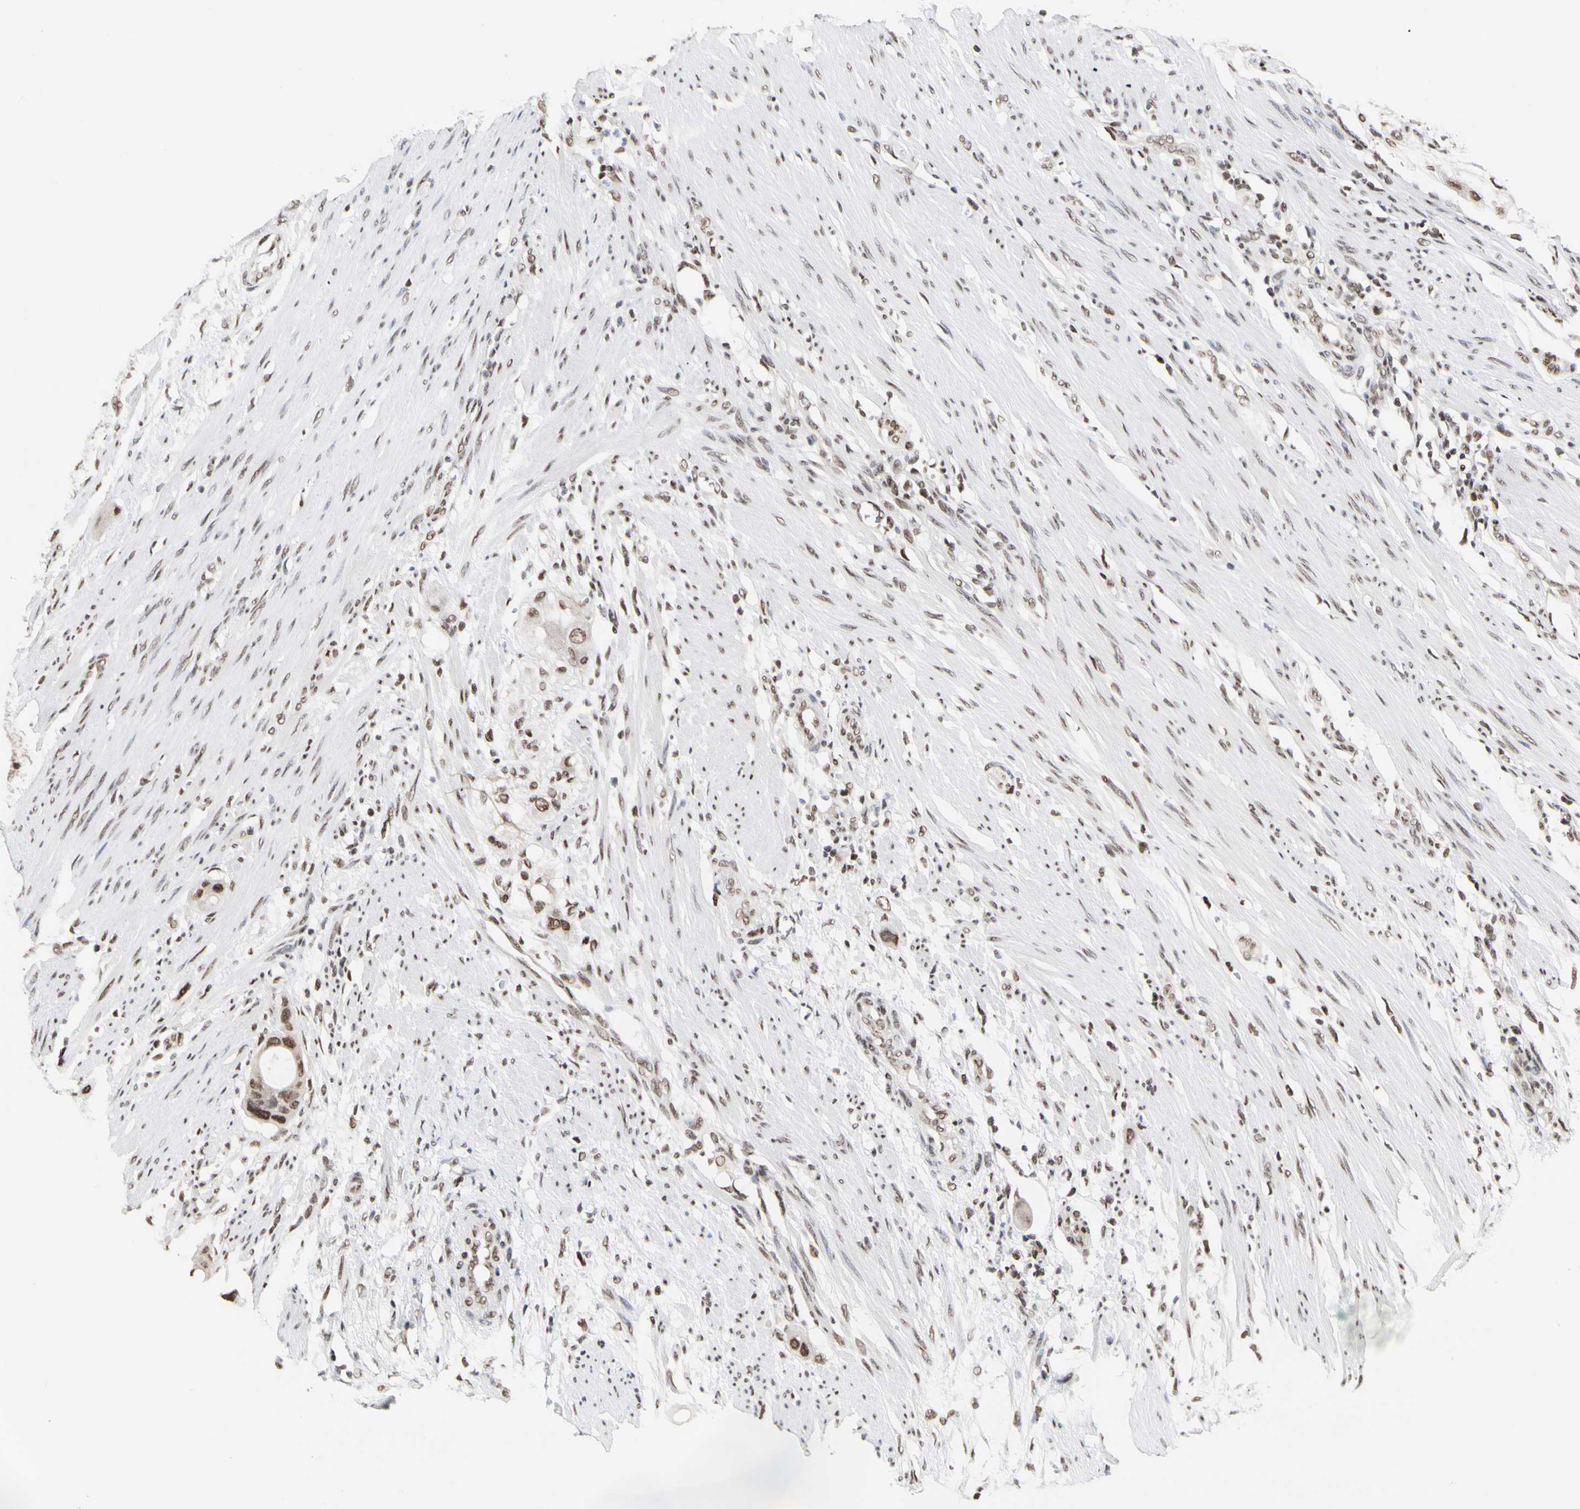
{"staining": {"intensity": "moderate", "quantity": ">75%", "location": "nuclear"}, "tissue": "colorectal cancer", "cell_type": "Tumor cells", "image_type": "cancer", "snomed": [{"axis": "morphology", "description": "Adenocarcinoma, NOS"}, {"axis": "topography", "description": "Colon"}], "caption": "Immunohistochemistry histopathology image of neoplastic tissue: human adenocarcinoma (colorectal) stained using immunohistochemistry shows medium levels of moderate protein expression localized specifically in the nuclear of tumor cells, appearing as a nuclear brown color.", "gene": "PRMT3", "patient": {"sex": "female", "age": 57}}